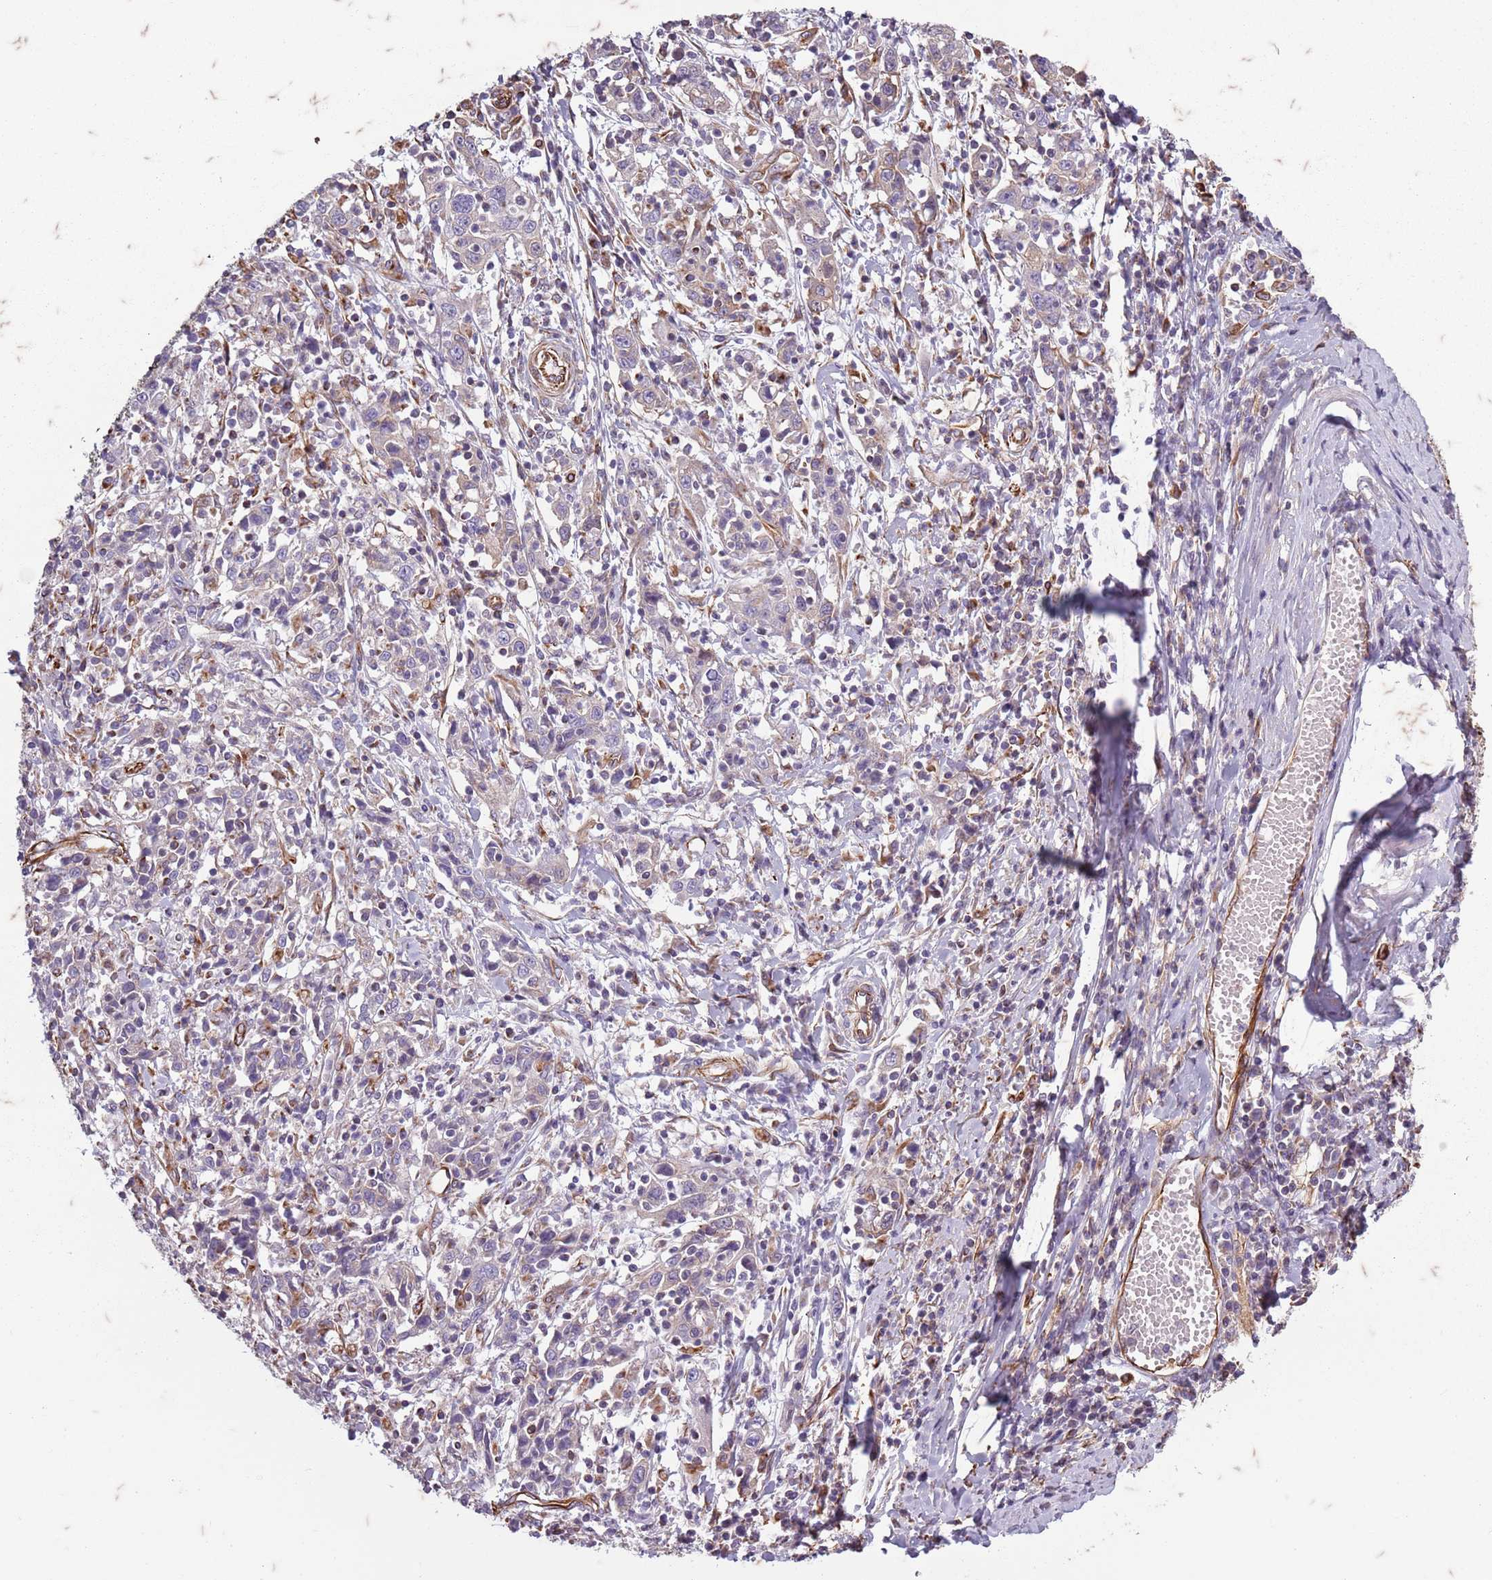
{"staining": {"intensity": "negative", "quantity": "none", "location": "none"}, "tissue": "cervical cancer", "cell_type": "Tumor cells", "image_type": "cancer", "snomed": [{"axis": "morphology", "description": "Squamous cell carcinoma, NOS"}, {"axis": "topography", "description": "Cervix"}], "caption": "High power microscopy micrograph of an immunohistochemistry (IHC) photomicrograph of cervical cancer, revealing no significant staining in tumor cells.", "gene": "TAS2R38", "patient": {"sex": "female", "age": 46}}